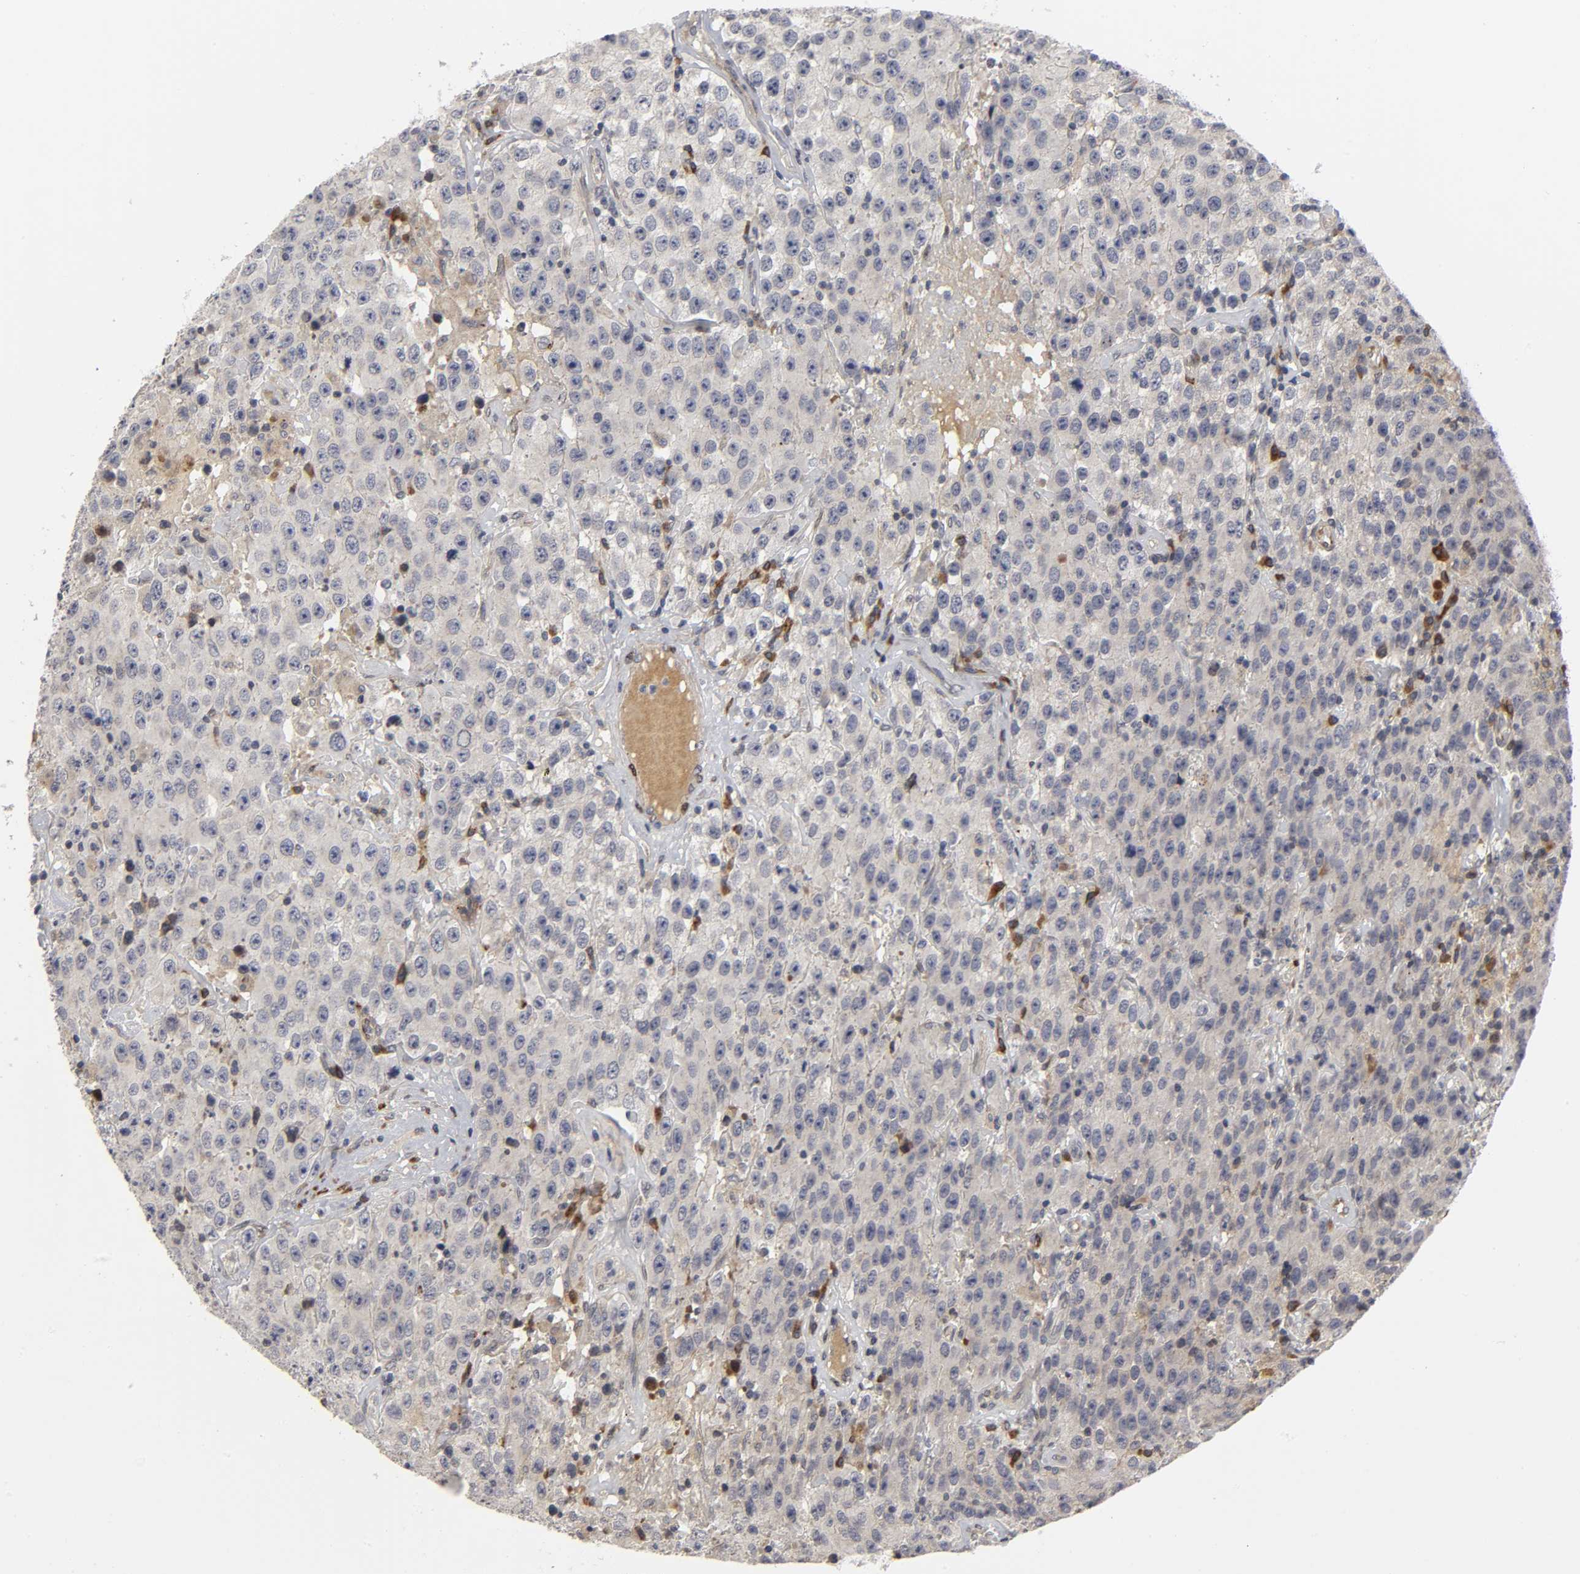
{"staining": {"intensity": "negative", "quantity": "none", "location": "none"}, "tissue": "testis cancer", "cell_type": "Tumor cells", "image_type": "cancer", "snomed": [{"axis": "morphology", "description": "Seminoma, NOS"}, {"axis": "topography", "description": "Testis"}], "caption": "Micrograph shows no protein expression in tumor cells of testis cancer tissue.", "gene": "ASB6", "patient": {"sex": "male", "age": 52}}